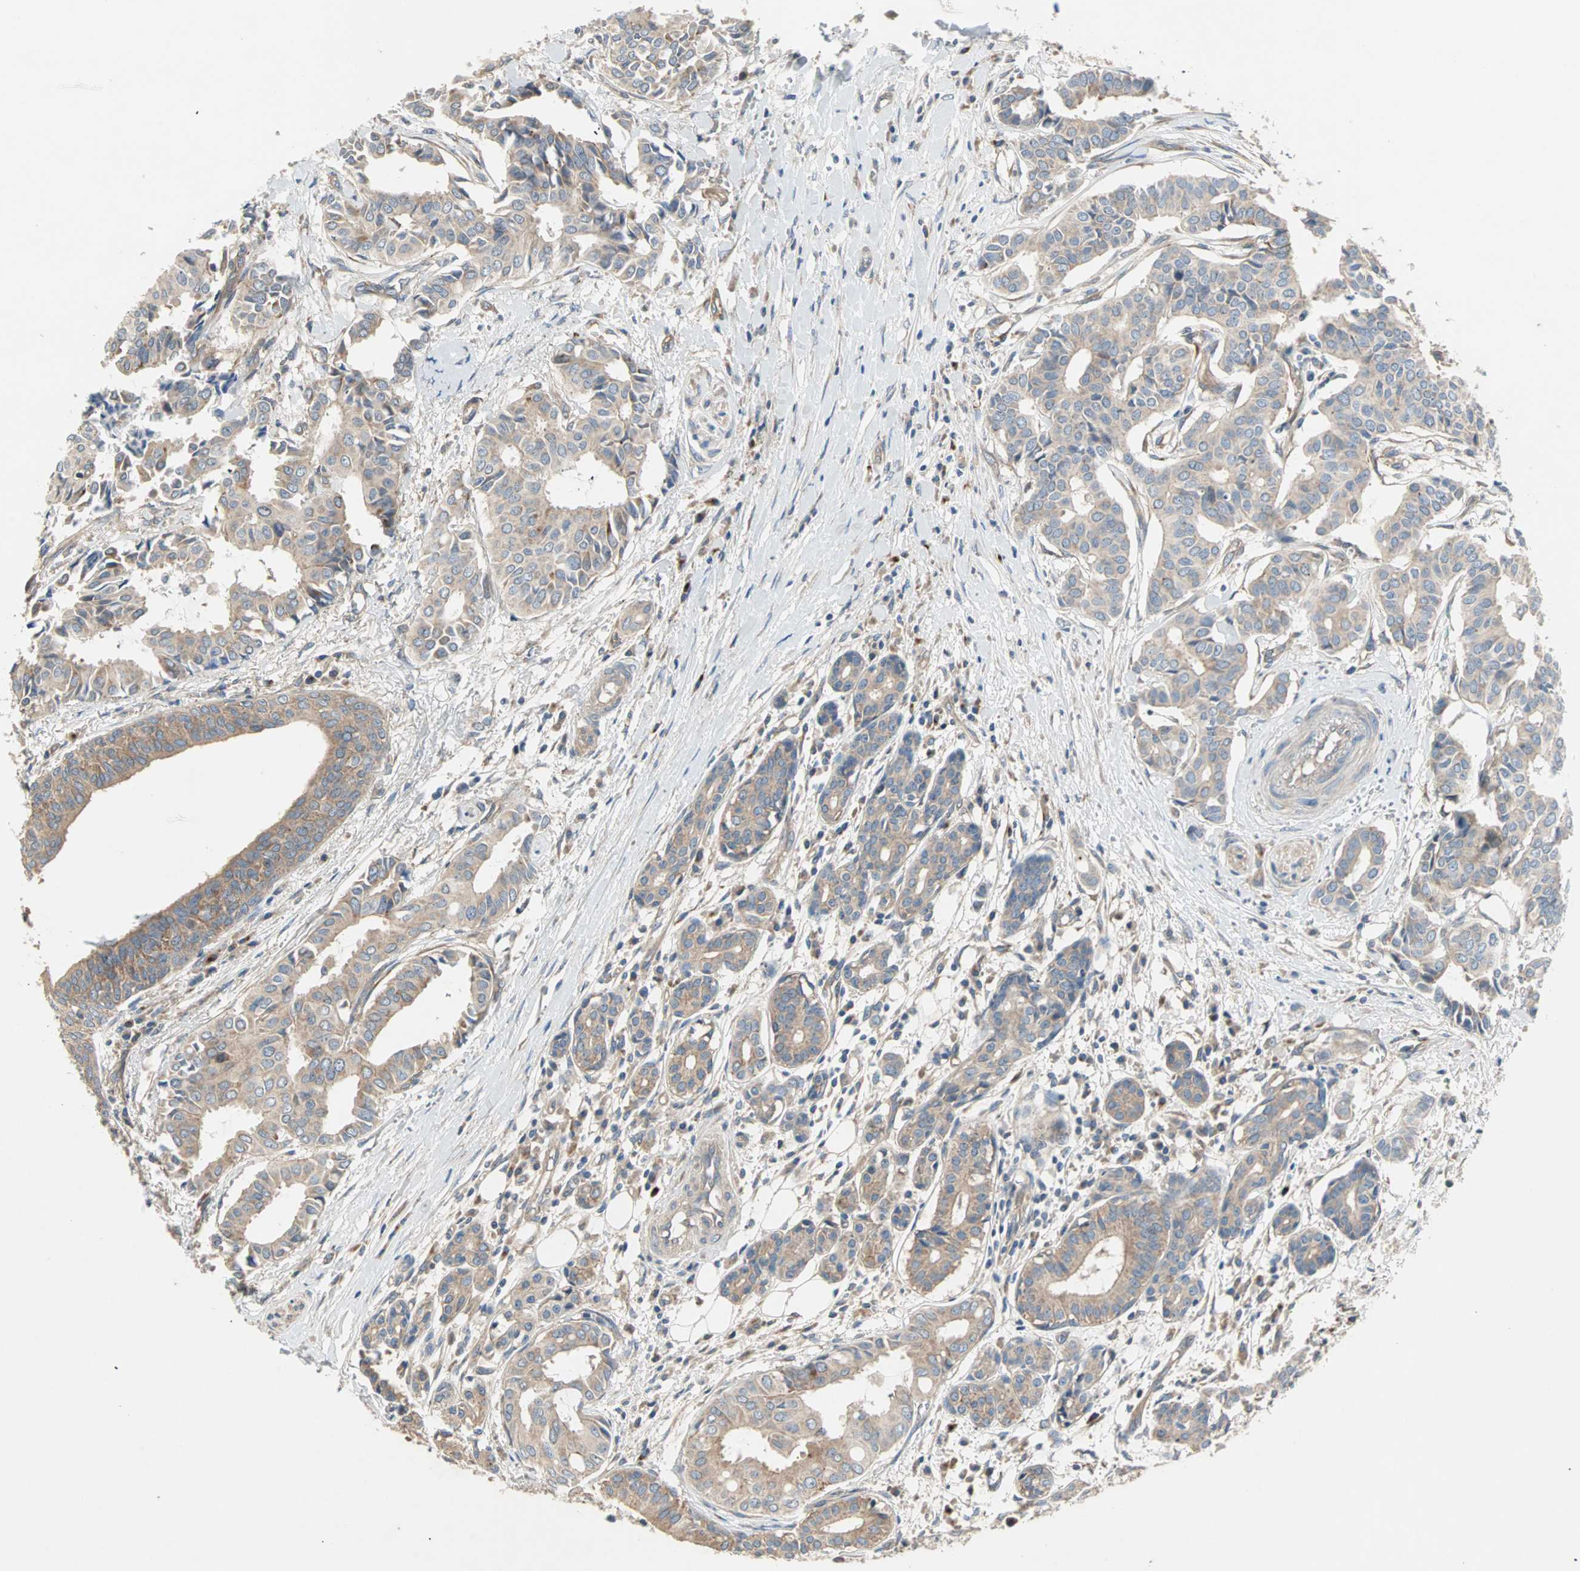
{"staining": {"intensity": "weak", "quantity": "25%-75%", "location": "cytoplasmic/membranous"}, "tissue": "head and neck cancer", "cell_type": "Tumor cells", "image_type": "cancer", "snomed": [{"axis": "morphology", "description": "Adenocarcinoma, NOS"}, {"axis": "topography", "description": "Salivary gland"}, {"axis": "topography", "description": "Head-Neck"}], "caption": "Immunohistochemical staining of human head and neck adenocarcinoma reveals low levels of weak cytoplasmic/membranous positivity in approximately 25%-75% of tumor cells.", "gene": "PDE8A", "patient": {"sex": "female", "age": 59}}